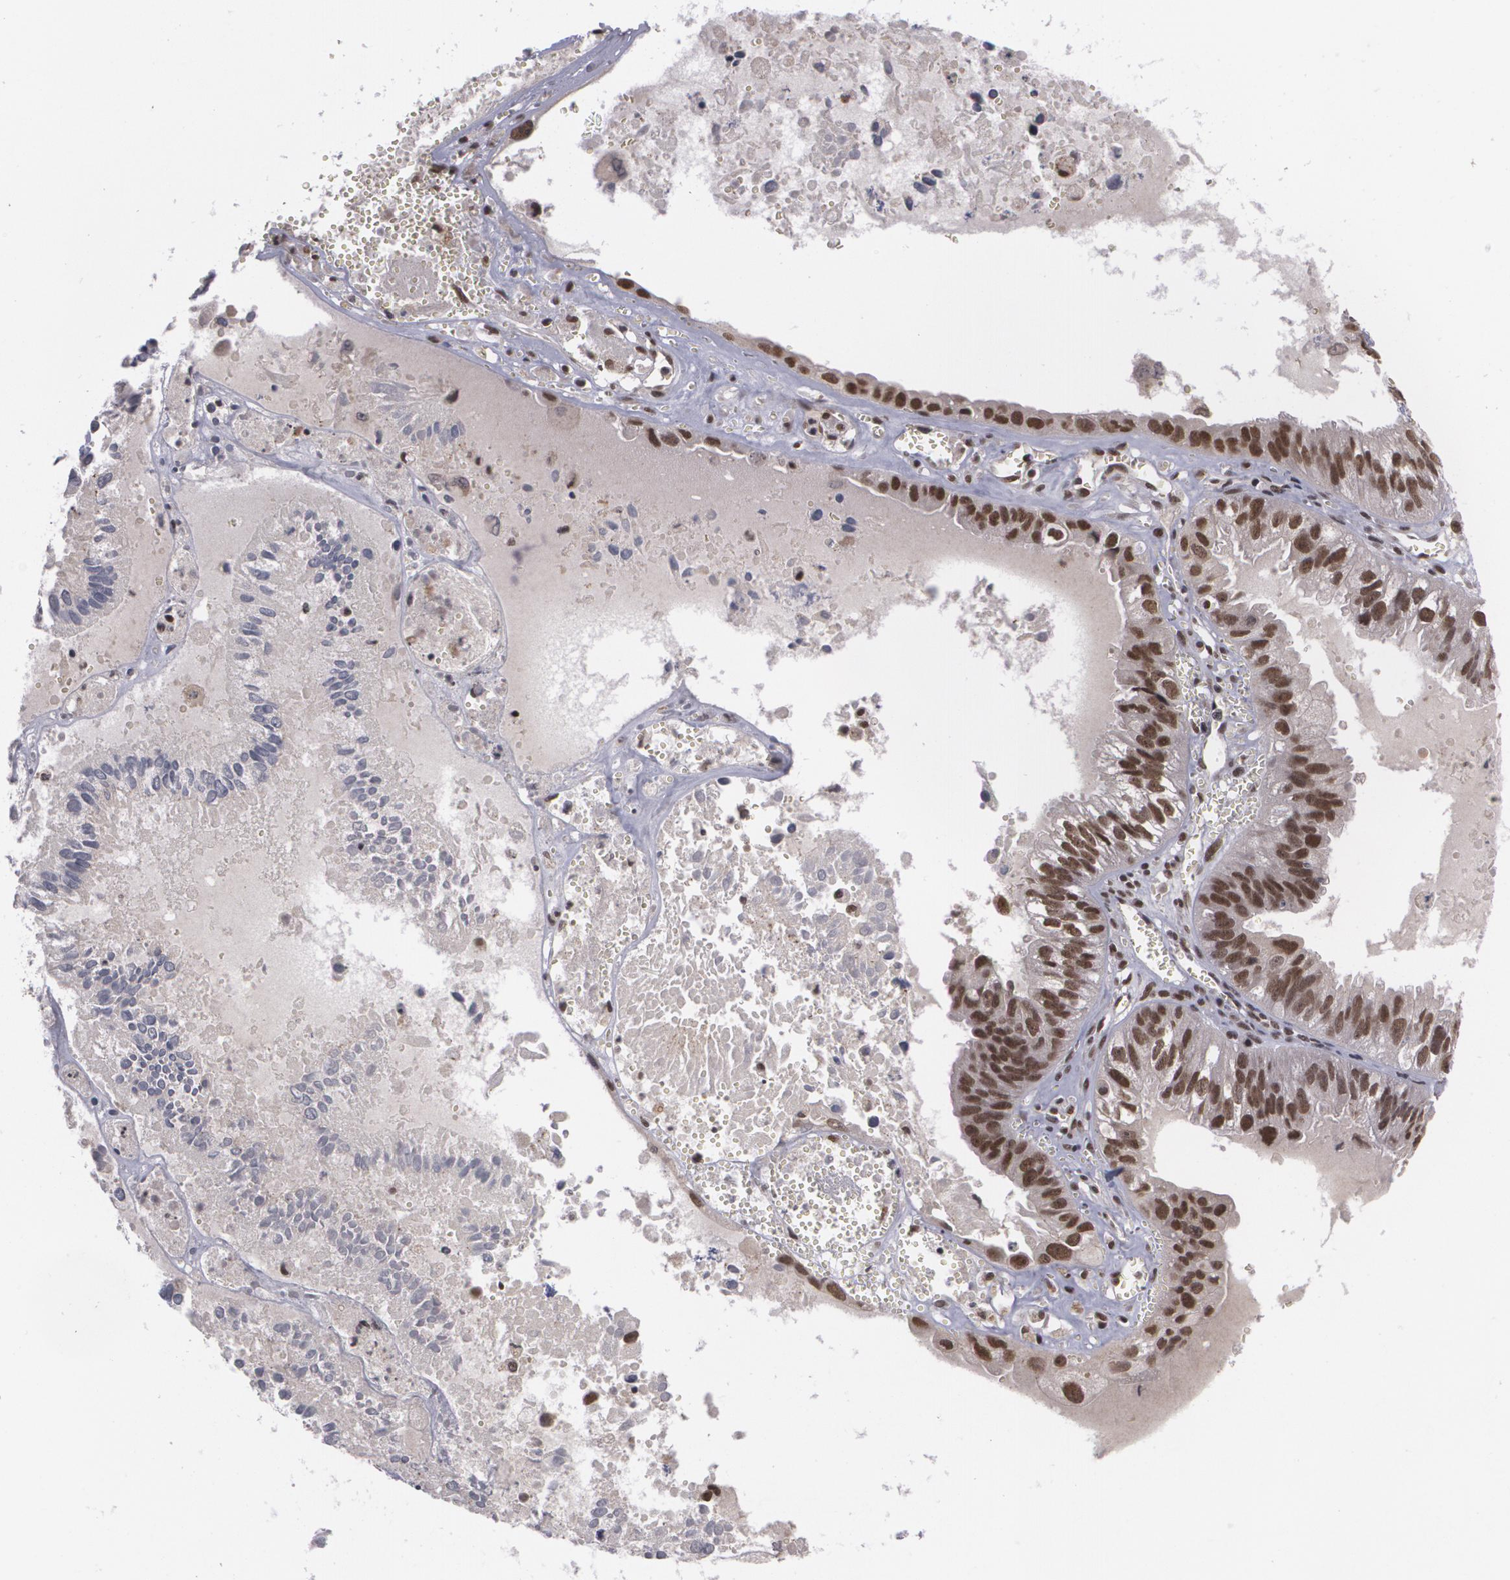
{"staining": {"intensity": "strong", "quantity": ">75%", "location": "nuclear"}, "tissue": "ovarian cancer", "cell_type": "Tumor cells", "image_type": "cancer", "snomed": [{"axis": "morphology", "description": "Carcinoma, endometroid"}, {"axis": "topography", "description": "Ovary"}], "caption": "Immunohistochemistry photomicrograph of neoplastic tissue: human ovarian cancer (endometroid carcinoma) stained using immunohistochemistry exhibits high levels of strong protein expression localized specifically in the nuclear of tumor cells, appearing as a nuclear brown color.", "gene": "RXRB", "patient": {"sex": "female", "age": 85}}